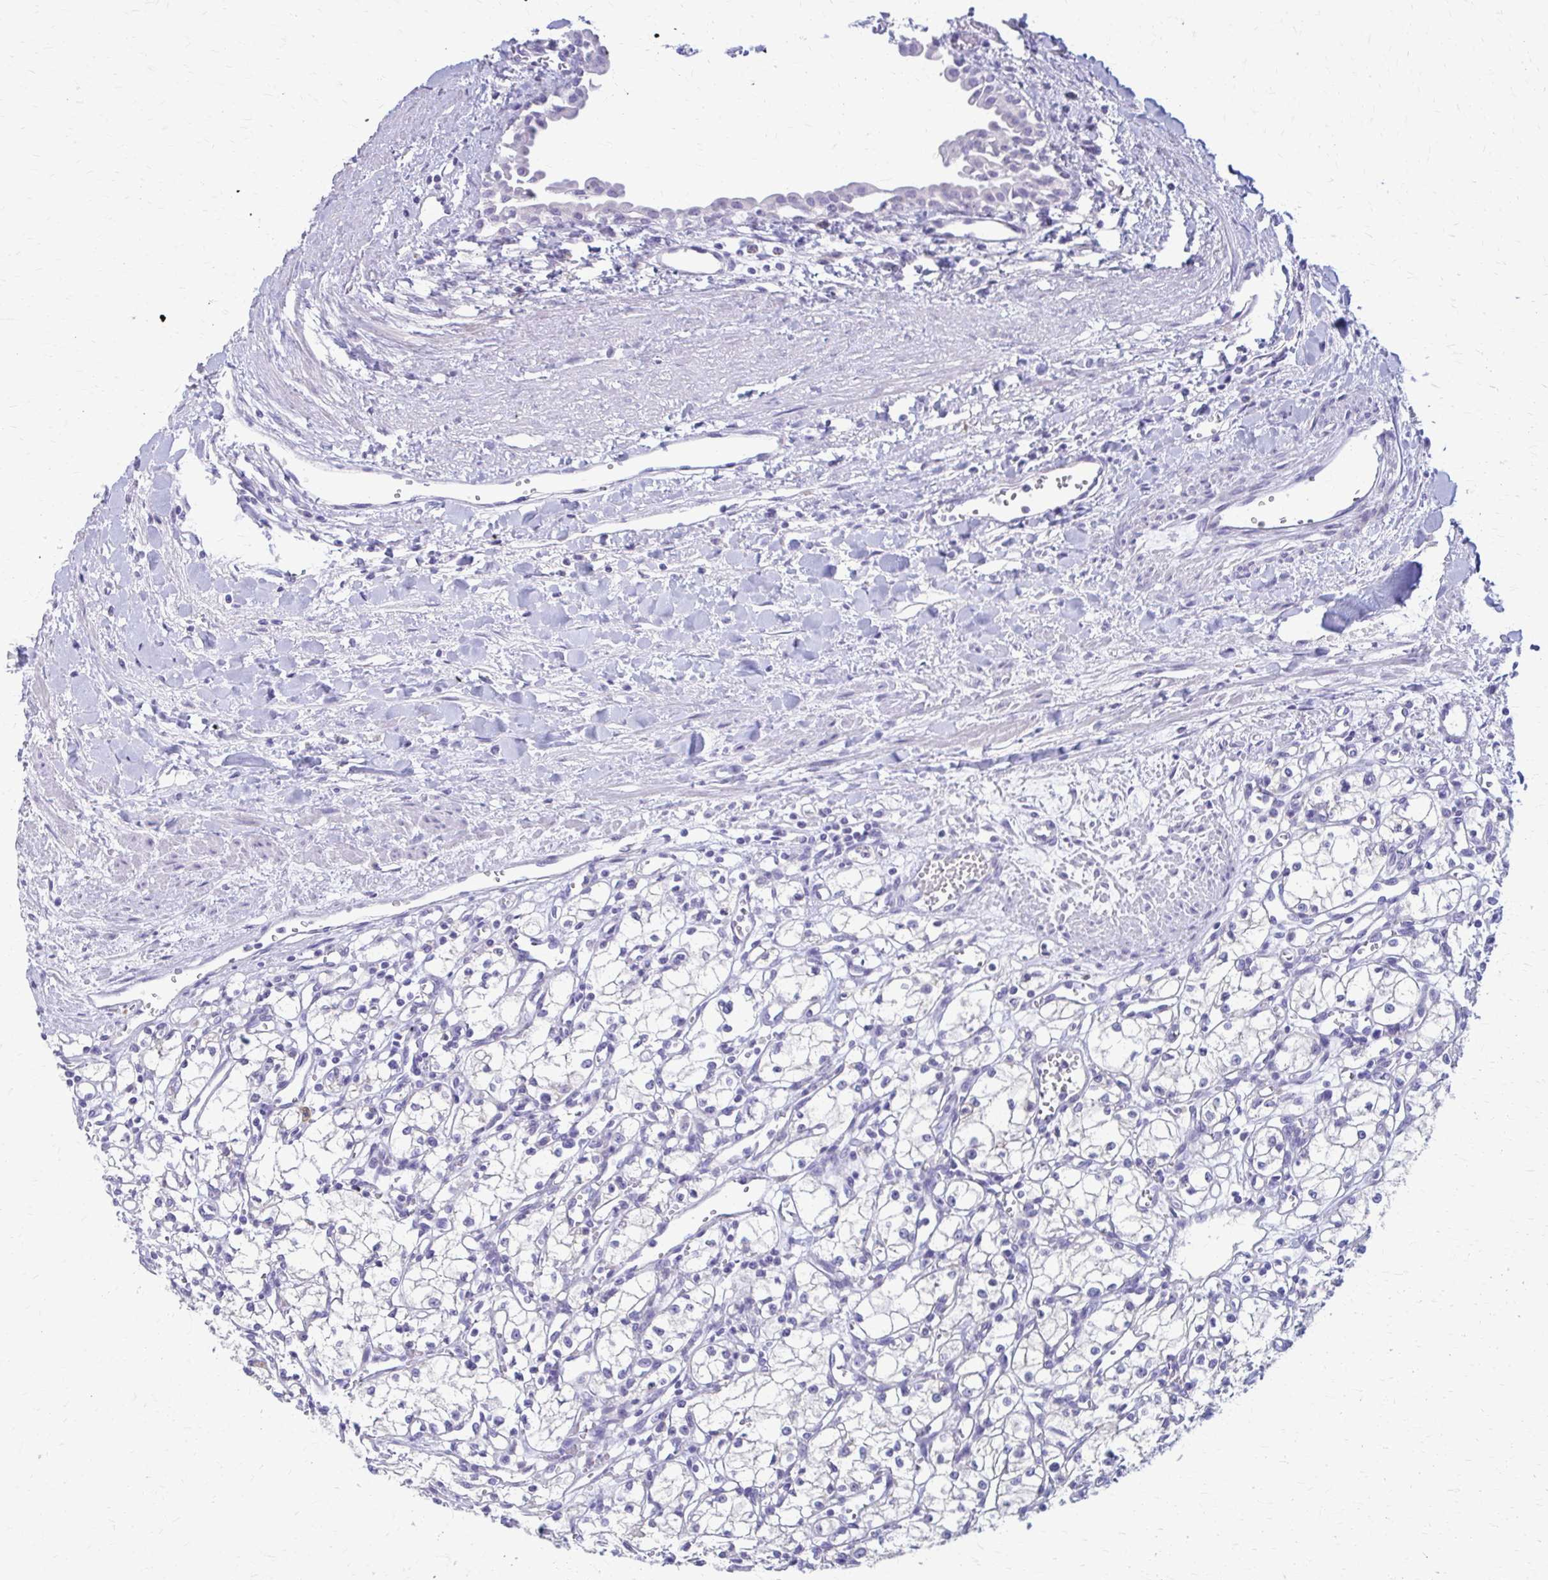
{"staining": {"intensity": "negative", "quantity": "none", "location": "none"}, "tissue": "renal cancer", "cell_type": "Tumor cells", "image_type": "cancer", "snomed": [{"axis": "morphology", "description": "Adenocarcinoma, NOS"}, {"axis": "topography", "description": "Kidney"}], "caption": "This is an immunohistochemistry (IHC) histopathology image of adenocarcinoma (renal). There is no positivity in tumor cells.", "gene": "SAMD13", "patient": {"sex": "male", "age": 59}}